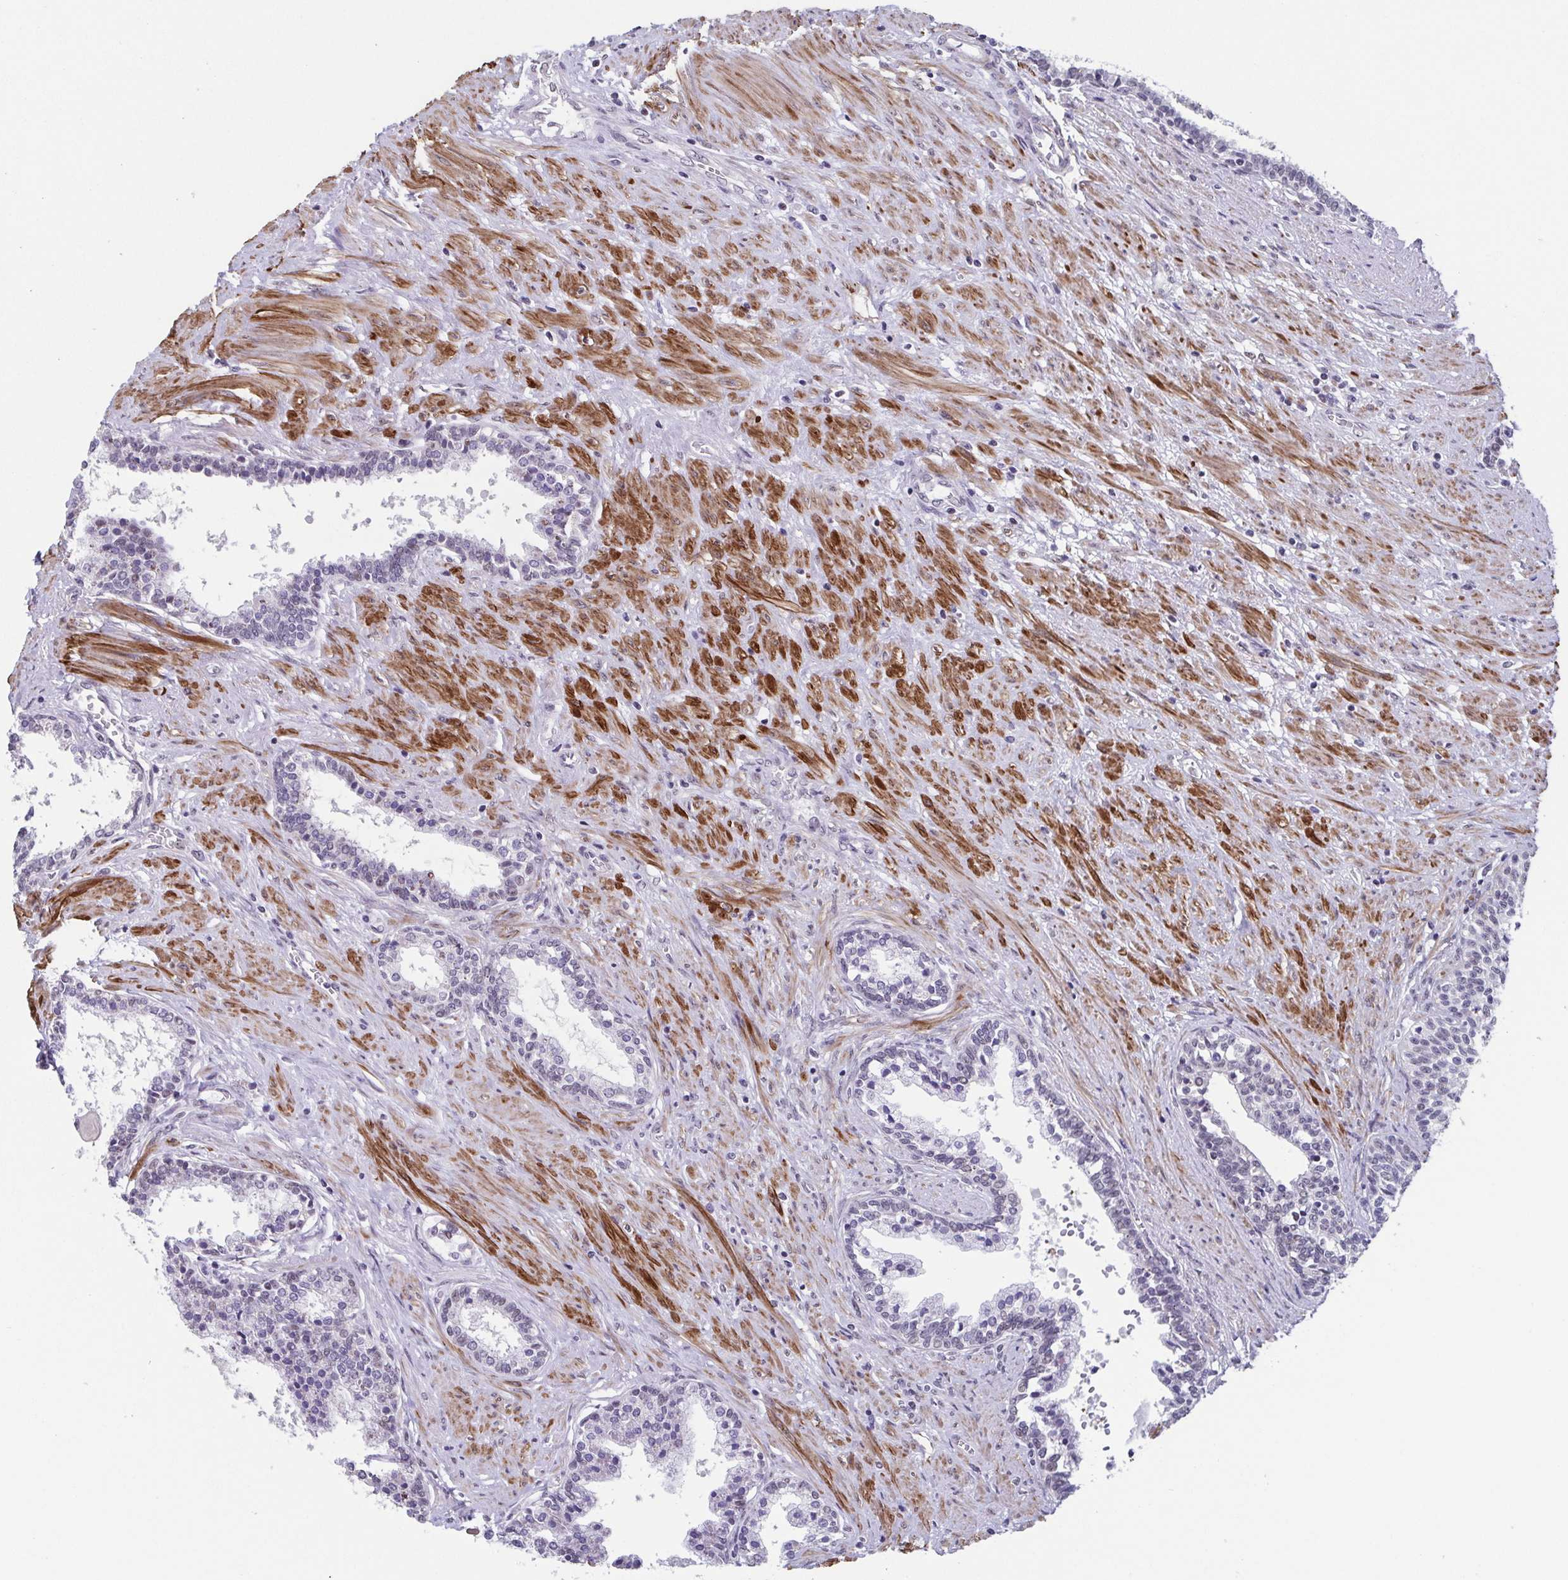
{"staining": {"intensity": "weak", "quantity": "25%-75%", "location": "nuclear"}, "tissue": "prostate", "cell_type": "Glandular cells", "image_type": "normal", "snomed": [{"axis": "morphology", "description": "Normal tissue, NOS"}, {"axis": "topography", "description": "Prostate"}], "caption": "Immunohistochemistry (IHC) (DAB (3,3'-diaminobenzidine)) staining of normal human prostate reveals weak nuclear protein positivity in approximately 25%-75% of glandular cells. Nuclei are stained in blue.", "gene": "TMEM92", "patient": {"sex": "male", "age": 55}}